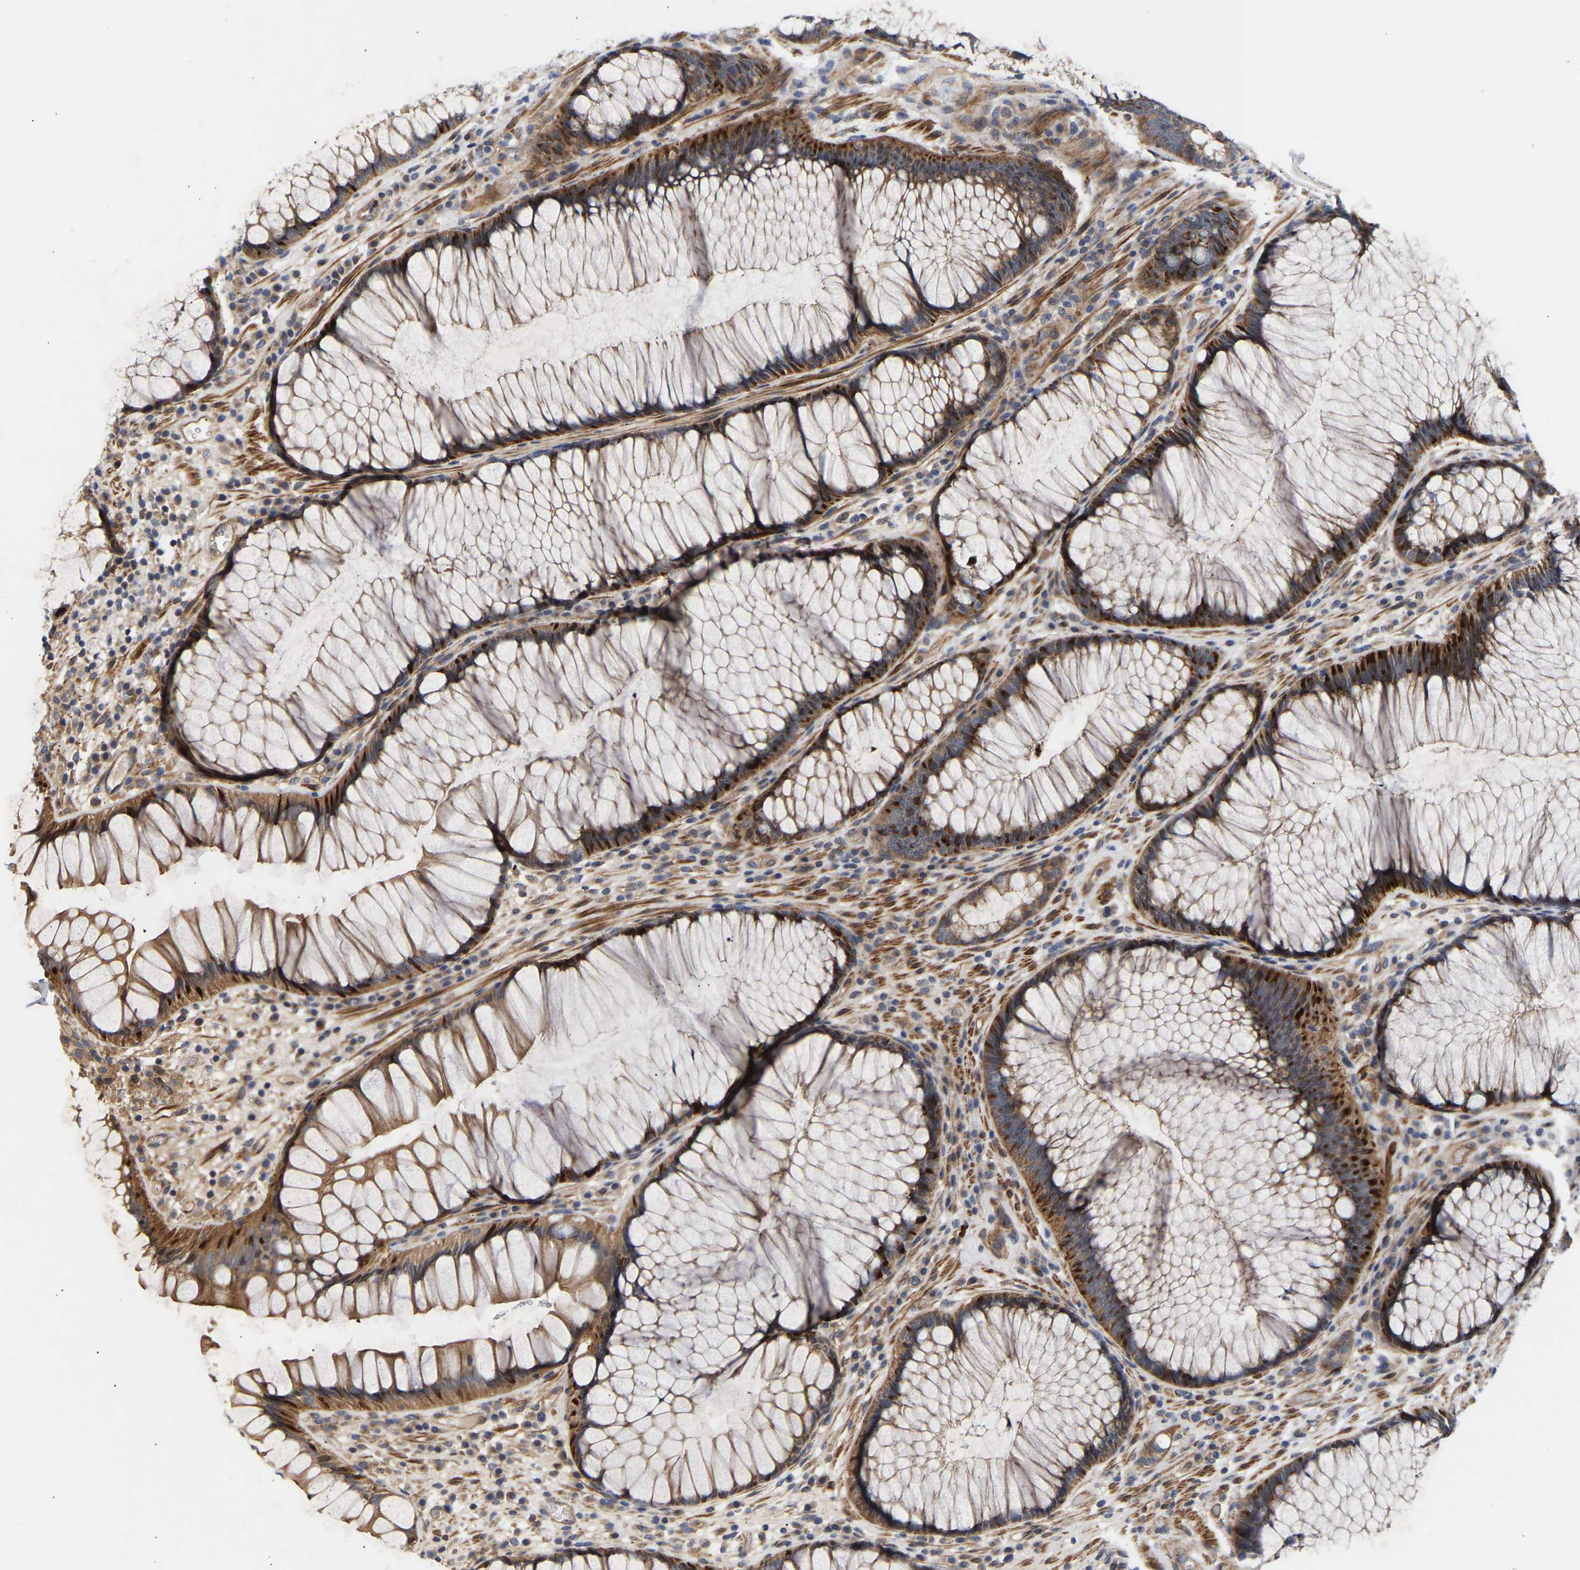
{"staining": {"intensity": "strong", "quantity": "25%-75%", "location": "cytoplasmic/membranous"}, "tissue": "rectum", "cell_type": "Glandular cells", "image_type": "normal", "snomed": [{"axis": "morphology", "description": "Normal tissue, NOS"}, {"axis": "topography", "description": "Rectum"}], "caption": "Benign rectum was stained to show a protein in brown. There is high levels of strong cytoplasmic/membranous expression in approximately 25%-75% of glandular cells. (IHC, brightfield microscopy, high magnification).", "gene": "KASH5", "patient": {"sex": "male", "age": 51}}